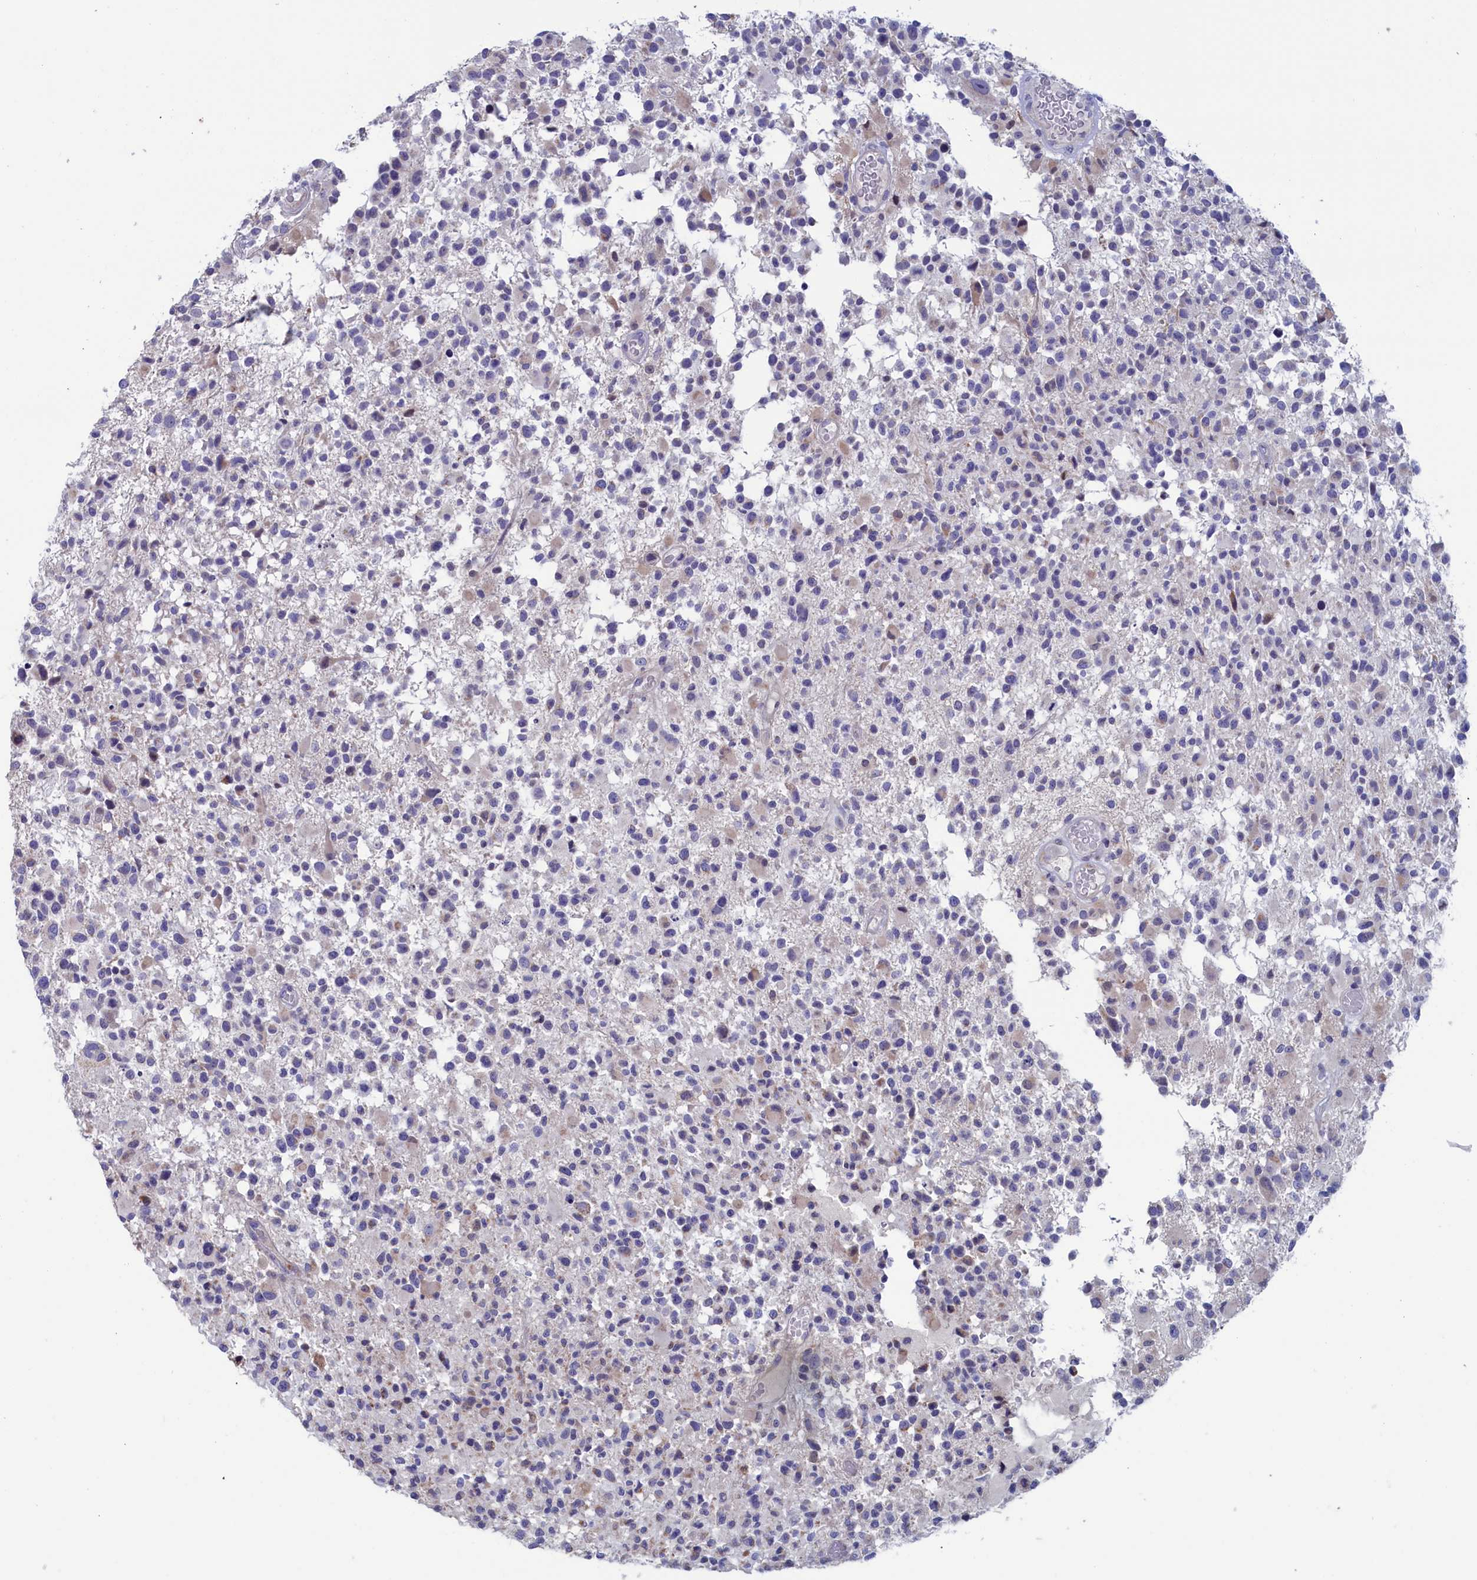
{"staining": {"intensity": "negative", "quantity": "none", "location": "none"}, "tissue": "glioma", "cell_type": "Tumor cells", "image_type": "cancer", "snomed": [{"axis": "morphology", "description": "Glioma, malignant, High grade"}, {"axis": "morphology", "description": "Glioblastoma, NOS"}, {"axis": "topography", "description": "Brain"}], "caption": "This is a histopathology image of immunohistochemistry (IHC) staining of glioma, which shows no staining in tumor cells. (Immunohistochemistry, brightfield microscopy, high magnification).", "gene": "NIBAN3", "patient": {"sex": "male", "age": 60}}